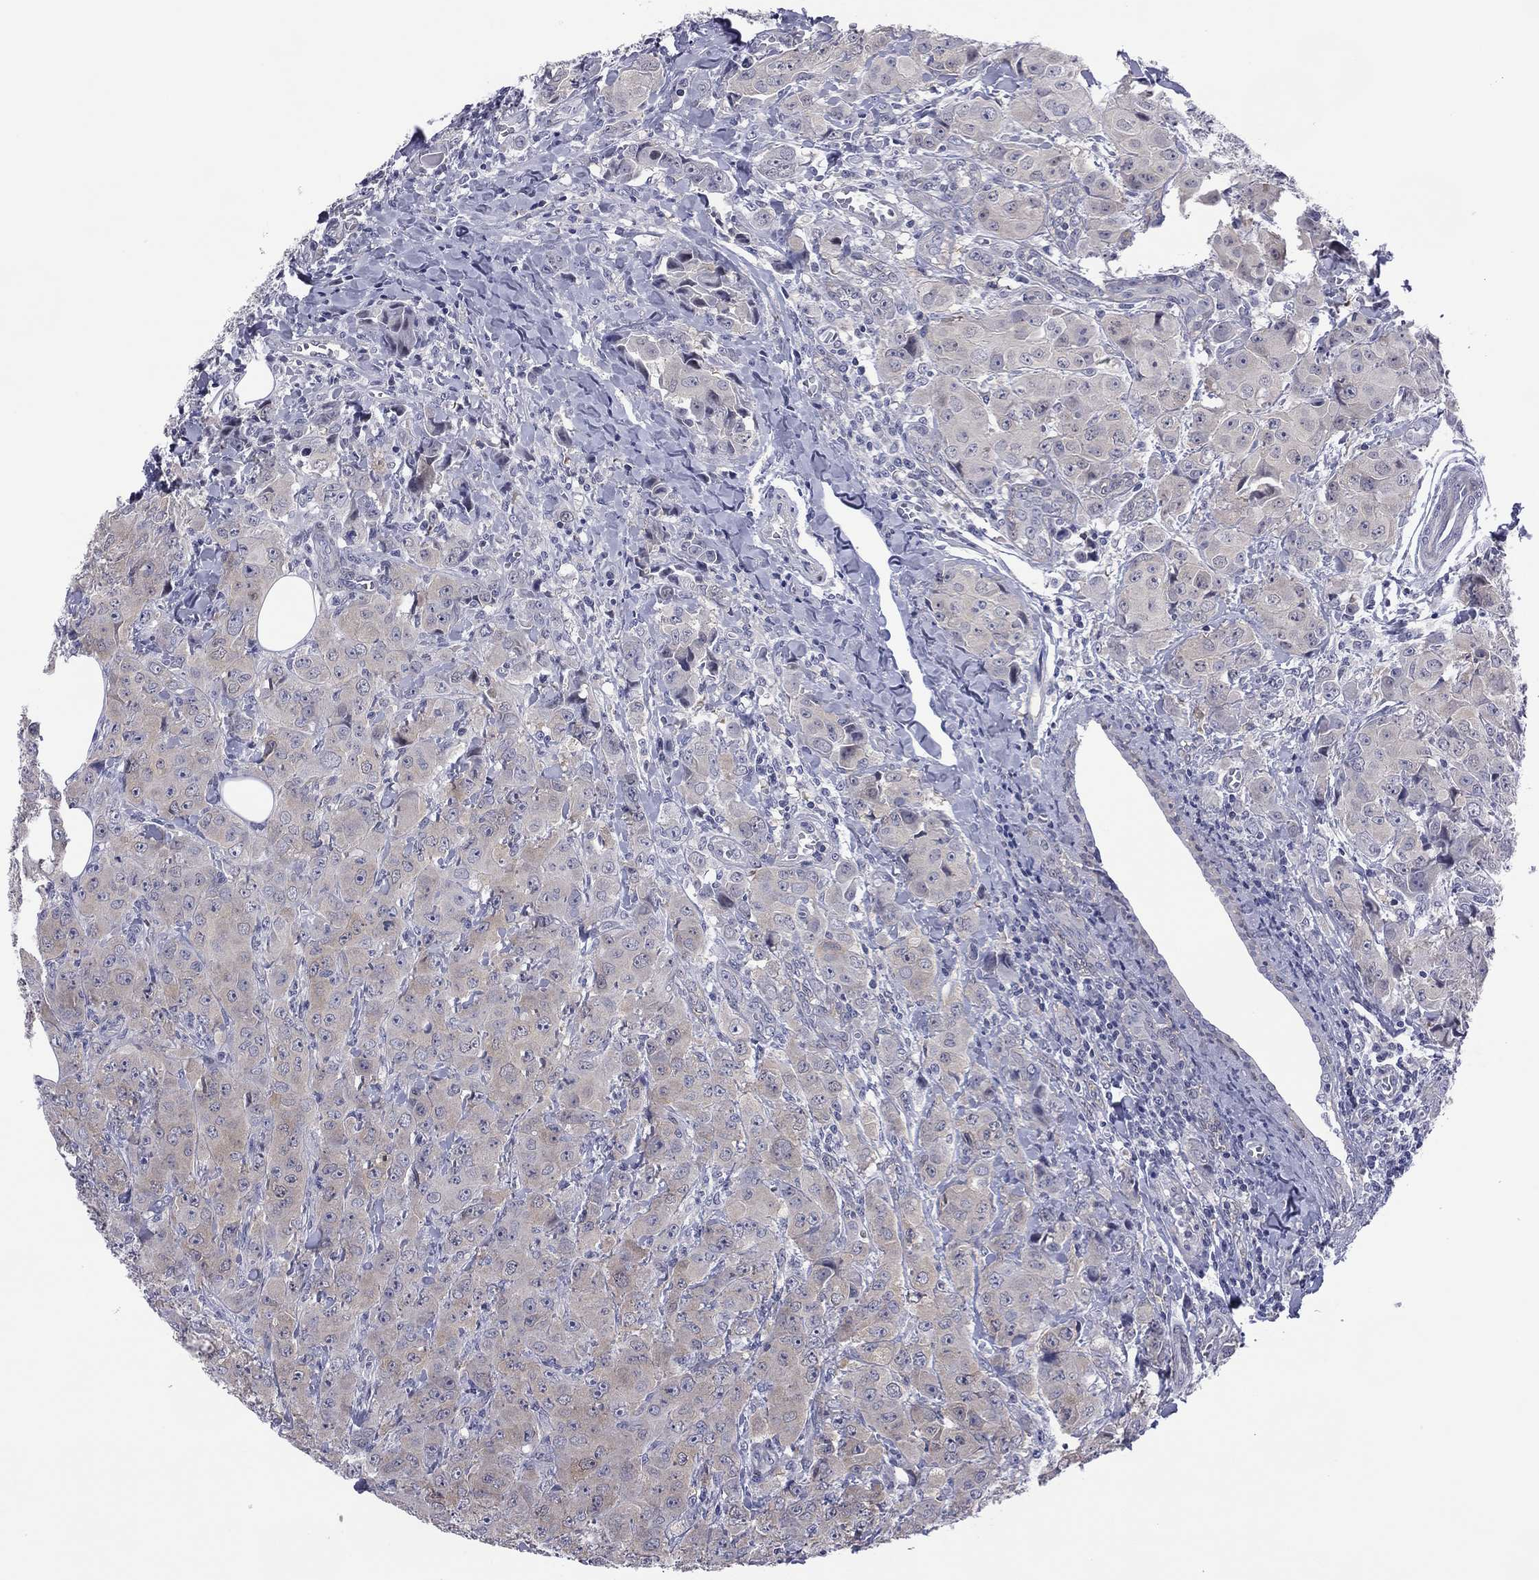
{"staining": {"intensity": "negative", "quantity": "none", "location": "none"}, "tissue": "breast cancer", "cell_type": "Tumor cells", "image_type": "cancer", "snomed": [{"axis": "morphology", "description": "Duct carcinoma"}, {"axis": "topography", "description": "Breast"}], "caption": "Breast cancer was stained to show a protein in brown. There is no significant positivity in tumor cells. The staining is performed using DAB brown chromogen with nuclei counter-stained in using hematoxylin.", "gene": "POU5F2", "patient": {"sex": "female", "age": 43}}